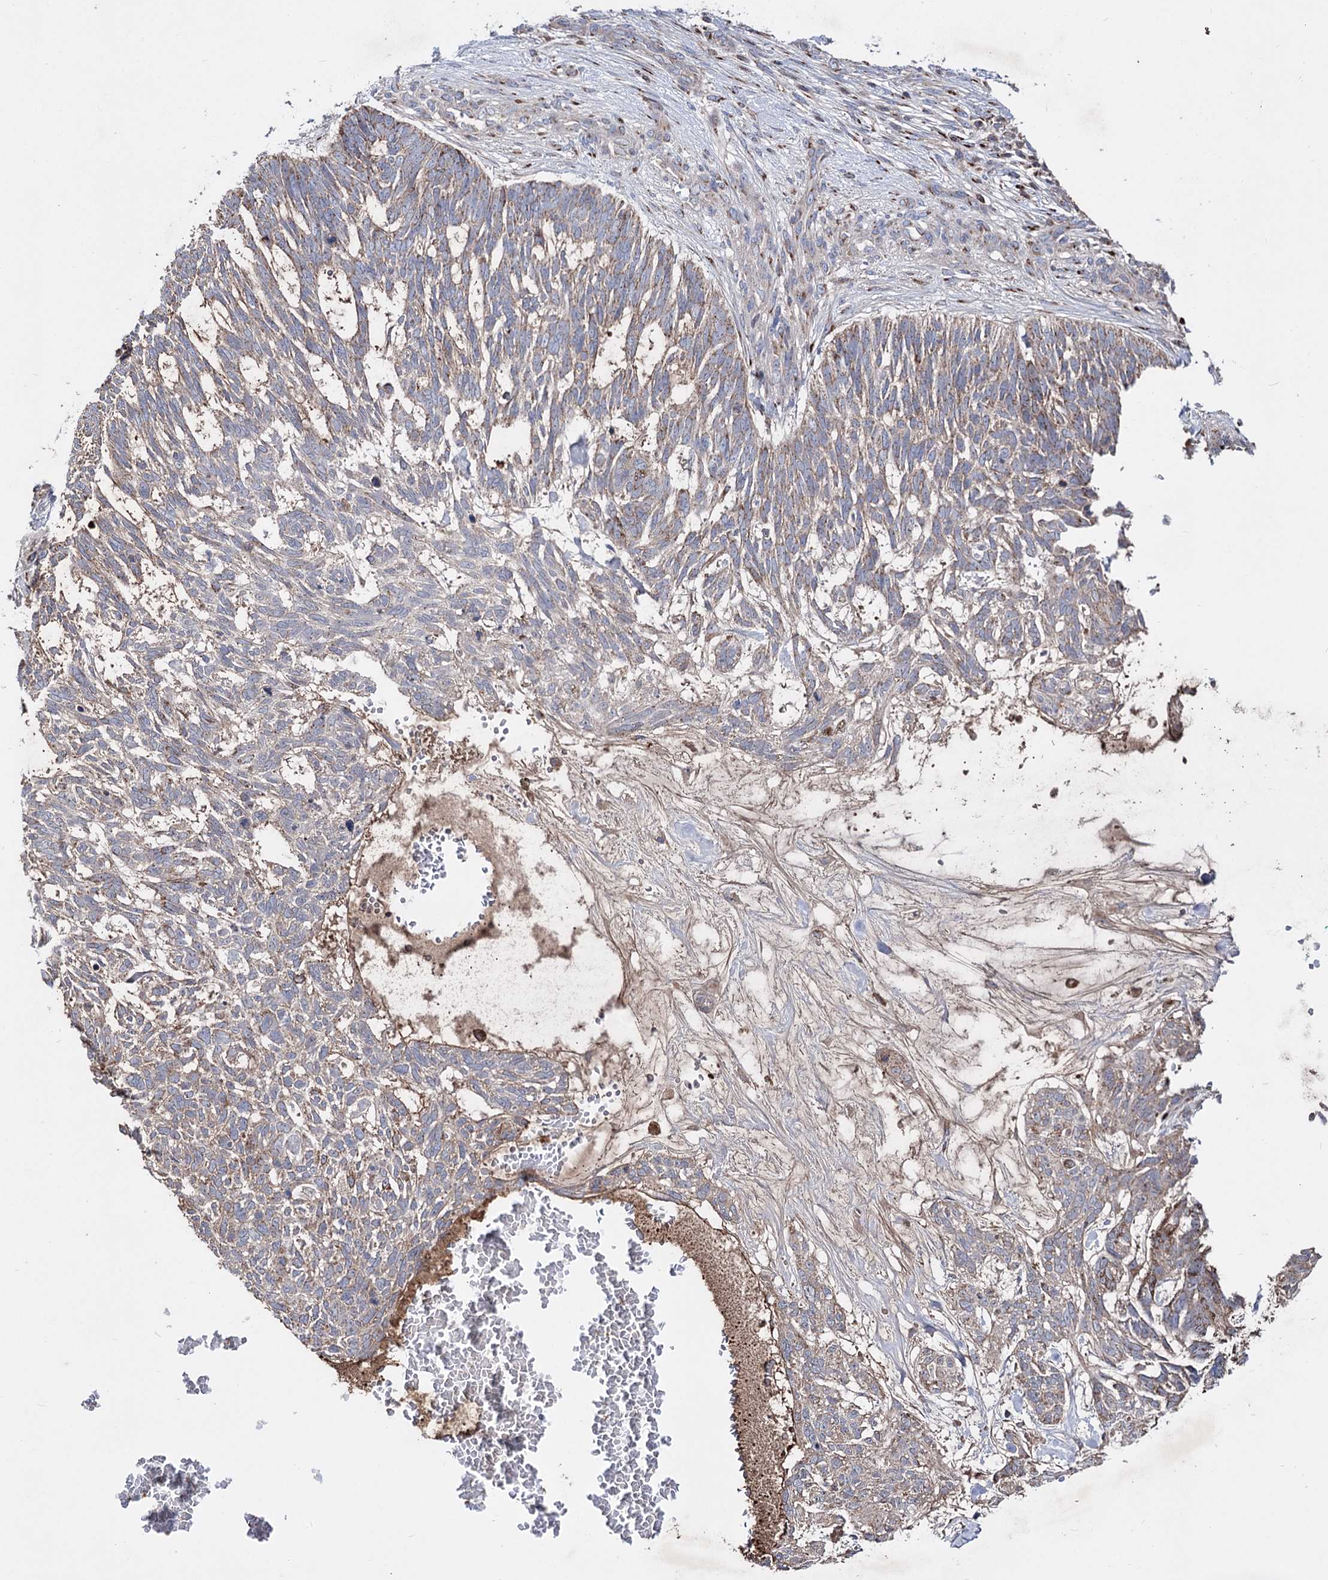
{"staining": {"intensity": "moderate", "quantity": "<25%", "location": "cytoplasmic/membranous"}, "tissue": "skin cancer", "cell_type": "Tumor cells", "image_type": "cancer", "snomed": [{"axis": "morphology", "description": "Basal cell carcinoma"}, {"axis": "topography", "description": "Skin"}], "caption": "DAB (3,3'-diaminobenzidine) immunohistochemical staining of human basal cell carcinoma (skin) exhibits moderate cytoplasmic/membranous protein staining in about <25% of tumor cells.", "gene": "ARHGAP20", "patient": {"sex": "male", "age": 88}}